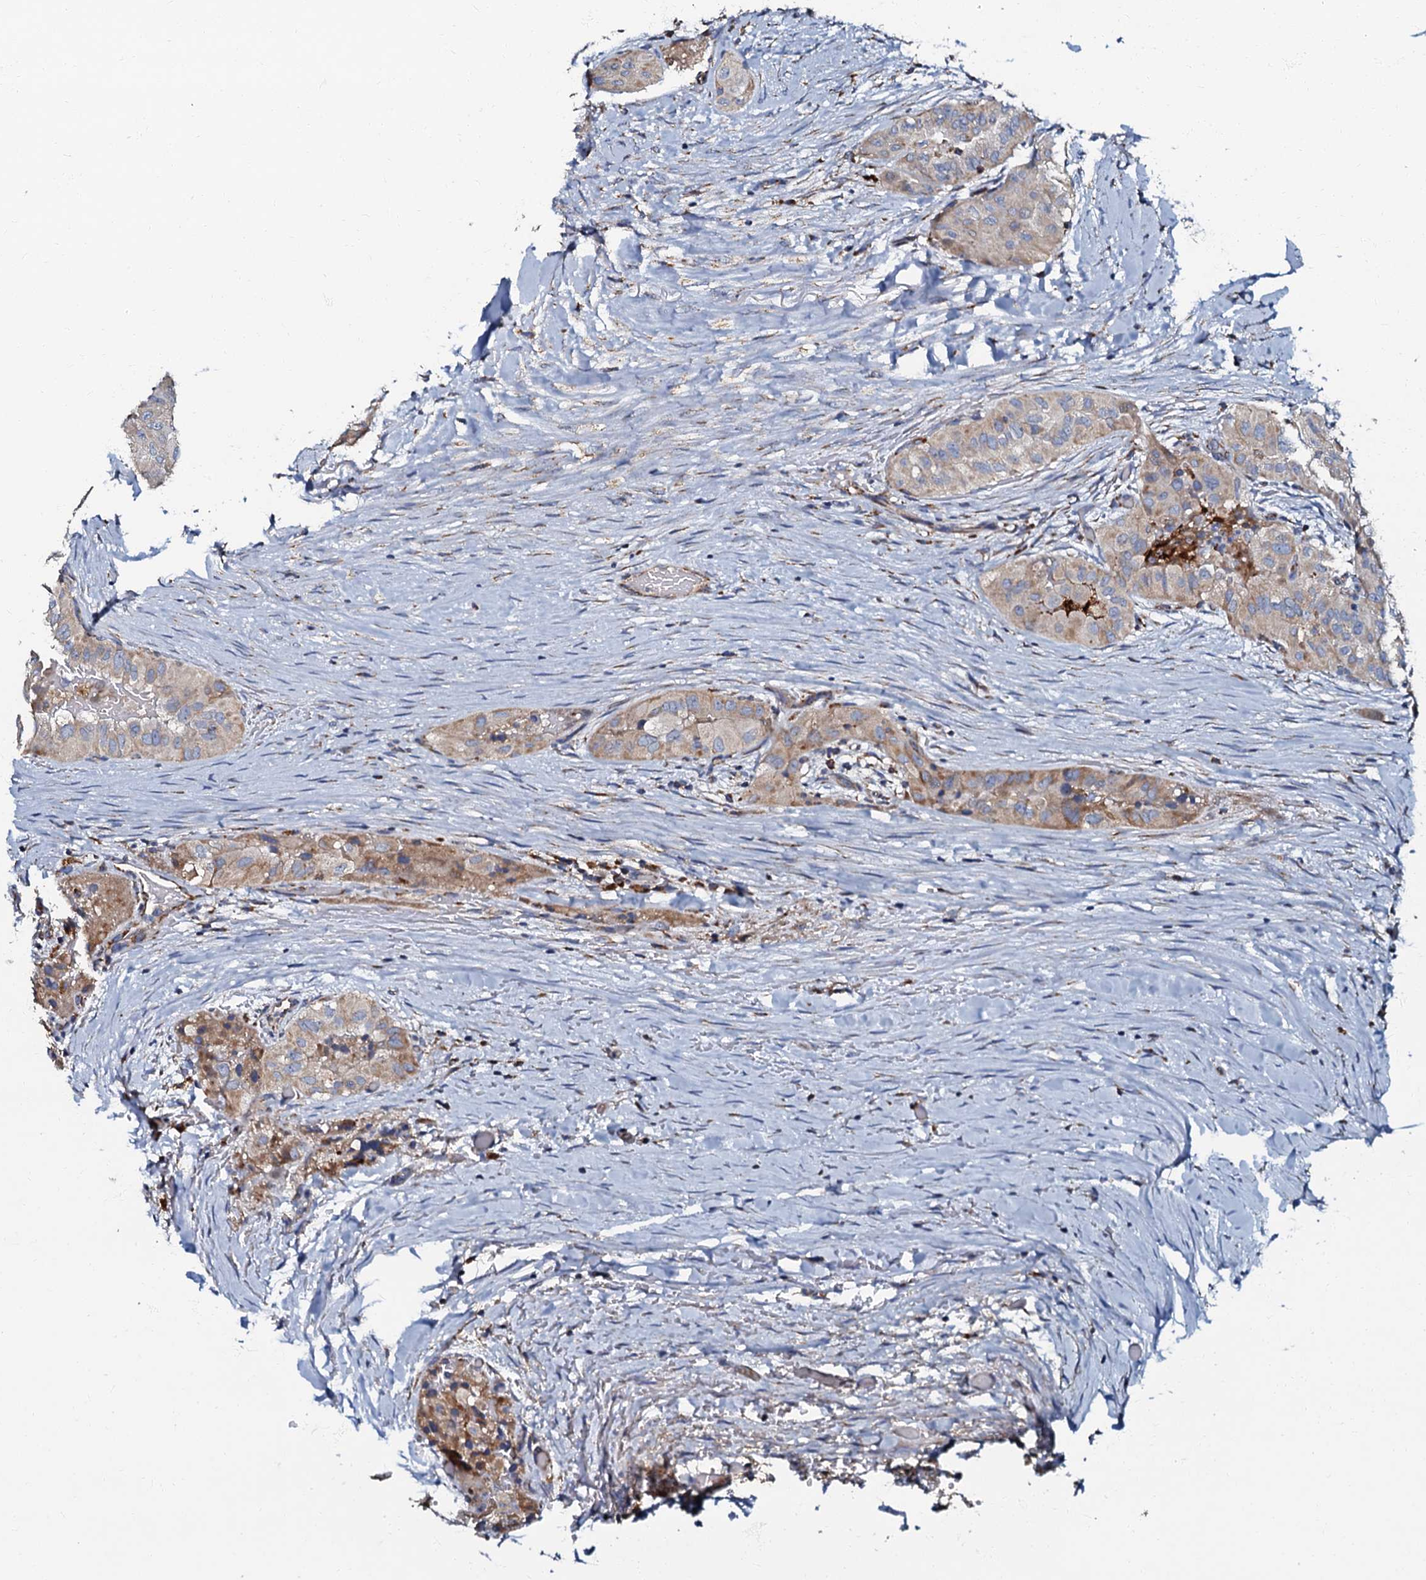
{"staining": {"intensity": "weak", "quantity": "25%-75%", "location": "cytoplasmic/membranous"}, "tissue": "thyroid cancer", "cell_type": "Tumor cells", "image_type": "cancer", "snomed": [{"axis": "morphology", "description": "Papillary adenocarcinoma, NOS"}, {"axis": "topography", "description": "Thyroid gland"}], "caption": "Immunohistochemical staining of human thyroid papillary adenocarcinoma shows low levels of weak cytoplasmic/membranous protein expression in about 25%-75% of tumor cells.", "gene": "NDUFA12", "patient": {"sex": "female", "age": 59}}